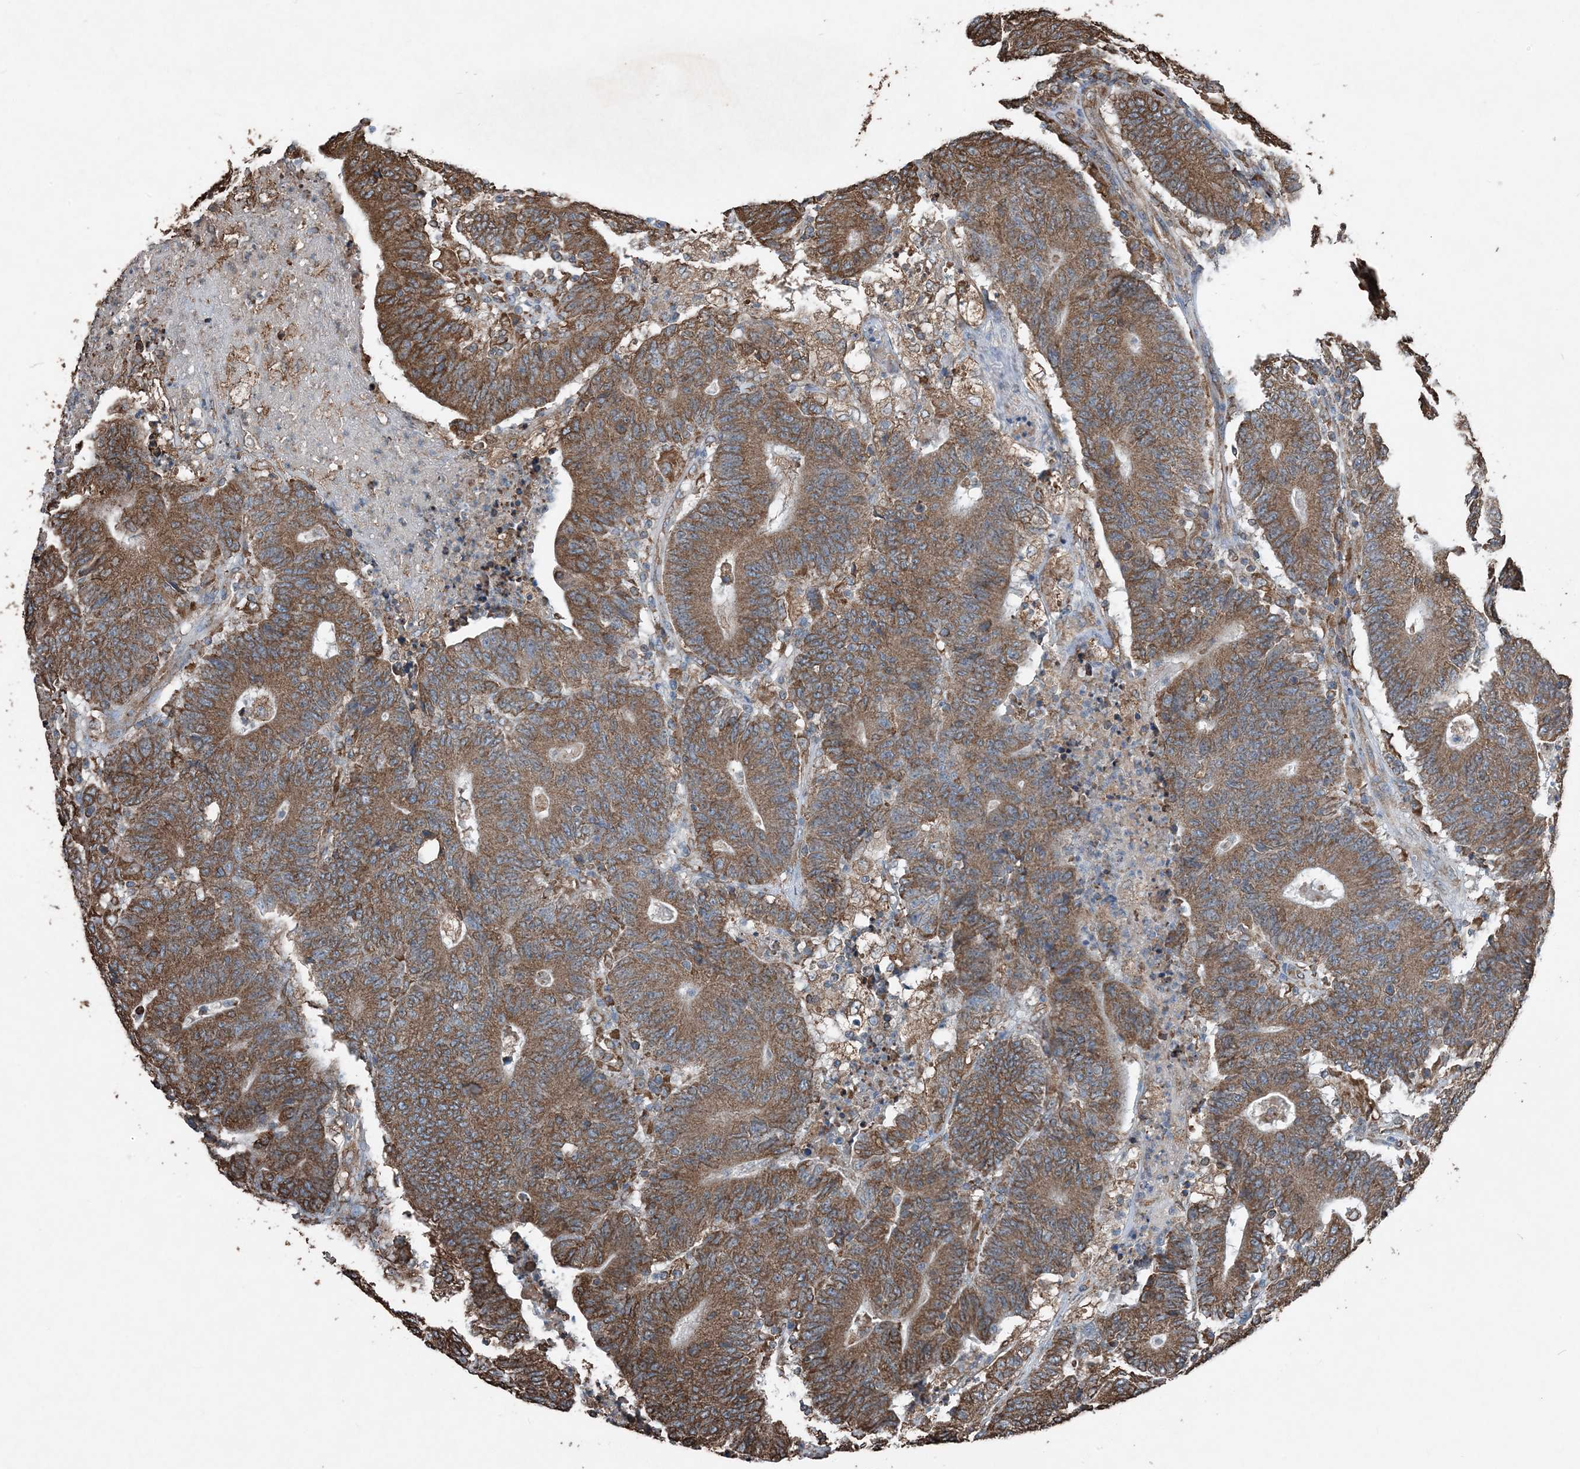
{"staining": {"intensity": "strong", "quantity": ">75%", "location": "cytoplasmic/membranous"}, "tissue": "colorectal cancer", "cell_type": "Tumor cells", "image_type": "cancer", "snomed": [{"axis": "morphology", "description": "Normal tissue, NOS"}, {"axis": "morphology", "description": "Adenocarcinoma, NOS"}, {"axis": "topography", "description": "Colon"}], "caption": "Approximately >75% of tumor cells in human colorectal cancer show strong cytoplasmic/membranous protein positivity as visualized by brown immunohistochemical staining.", "gene": "PDIA6", "patient": {"sex": "female", "age": 75}}